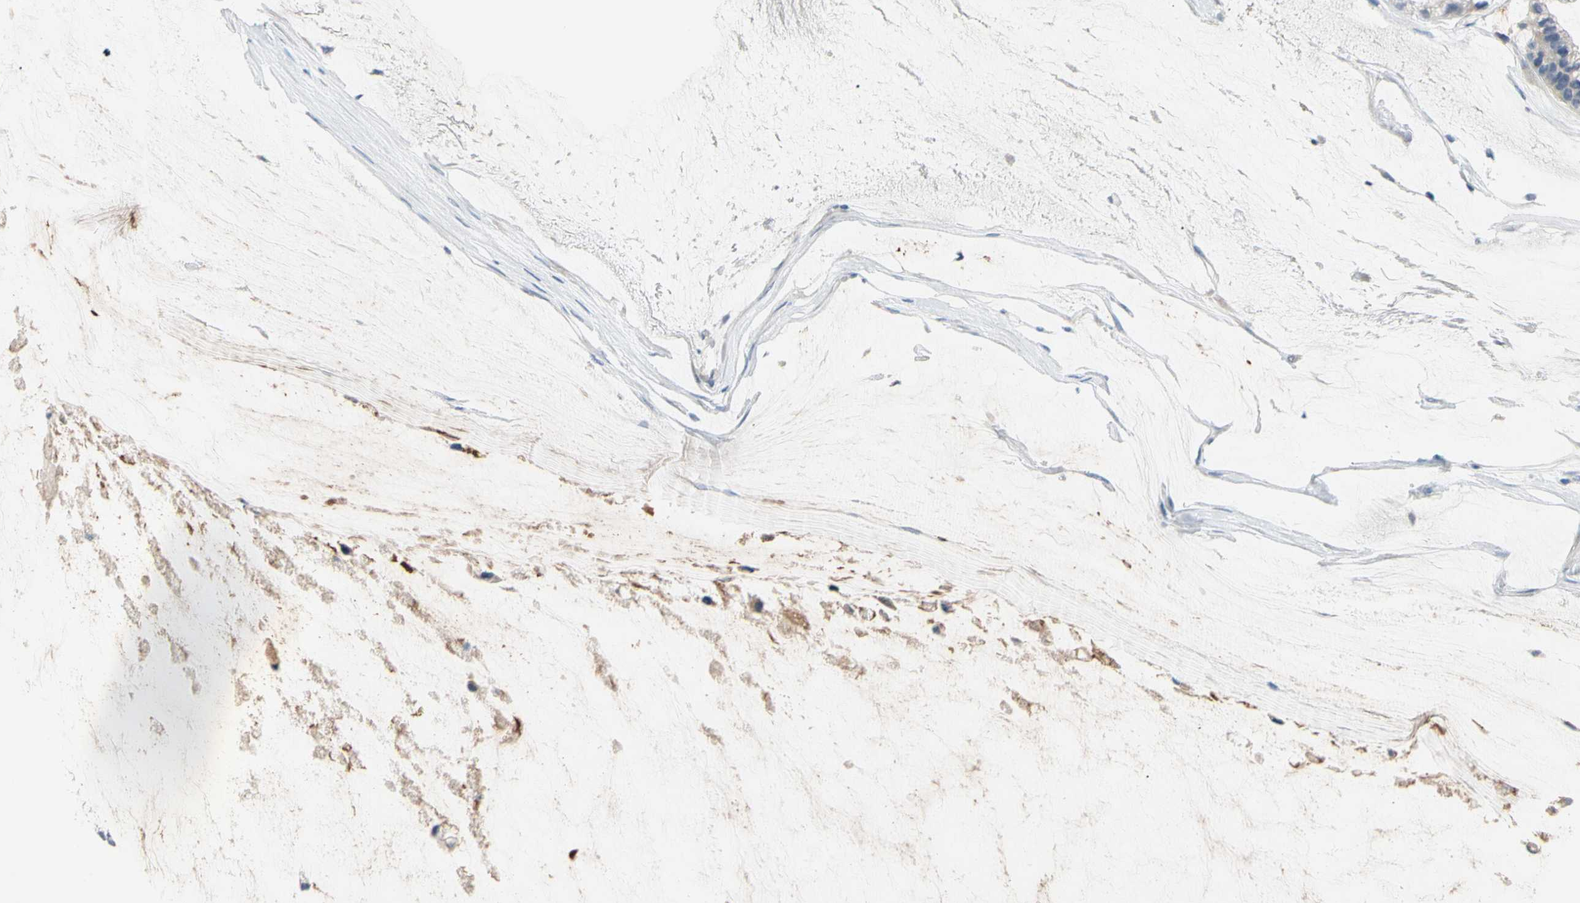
{"staining": {"intensity": "negative", "quantity": "none", "location": "none"}, "tissue": "ovarian cancer", "cell_type": "Tumor cells", "image_type": "cancer", "snomed": [{"axis": "morphology", "description": "Cystadenocarcinoma, mucinous, NOS"}, {"axis": "topography", "description": "Ovary"}], "caption": "A histopathology image of human mucinous cystadenocarcinoma (ovarian) is negative for staining in tumor cells. (Brightfield microscopy of DAB immunohistochemistry (IHC) at high magnification).", "gene": "MARK1", "patient": {"sex": "female", "age": 39}}